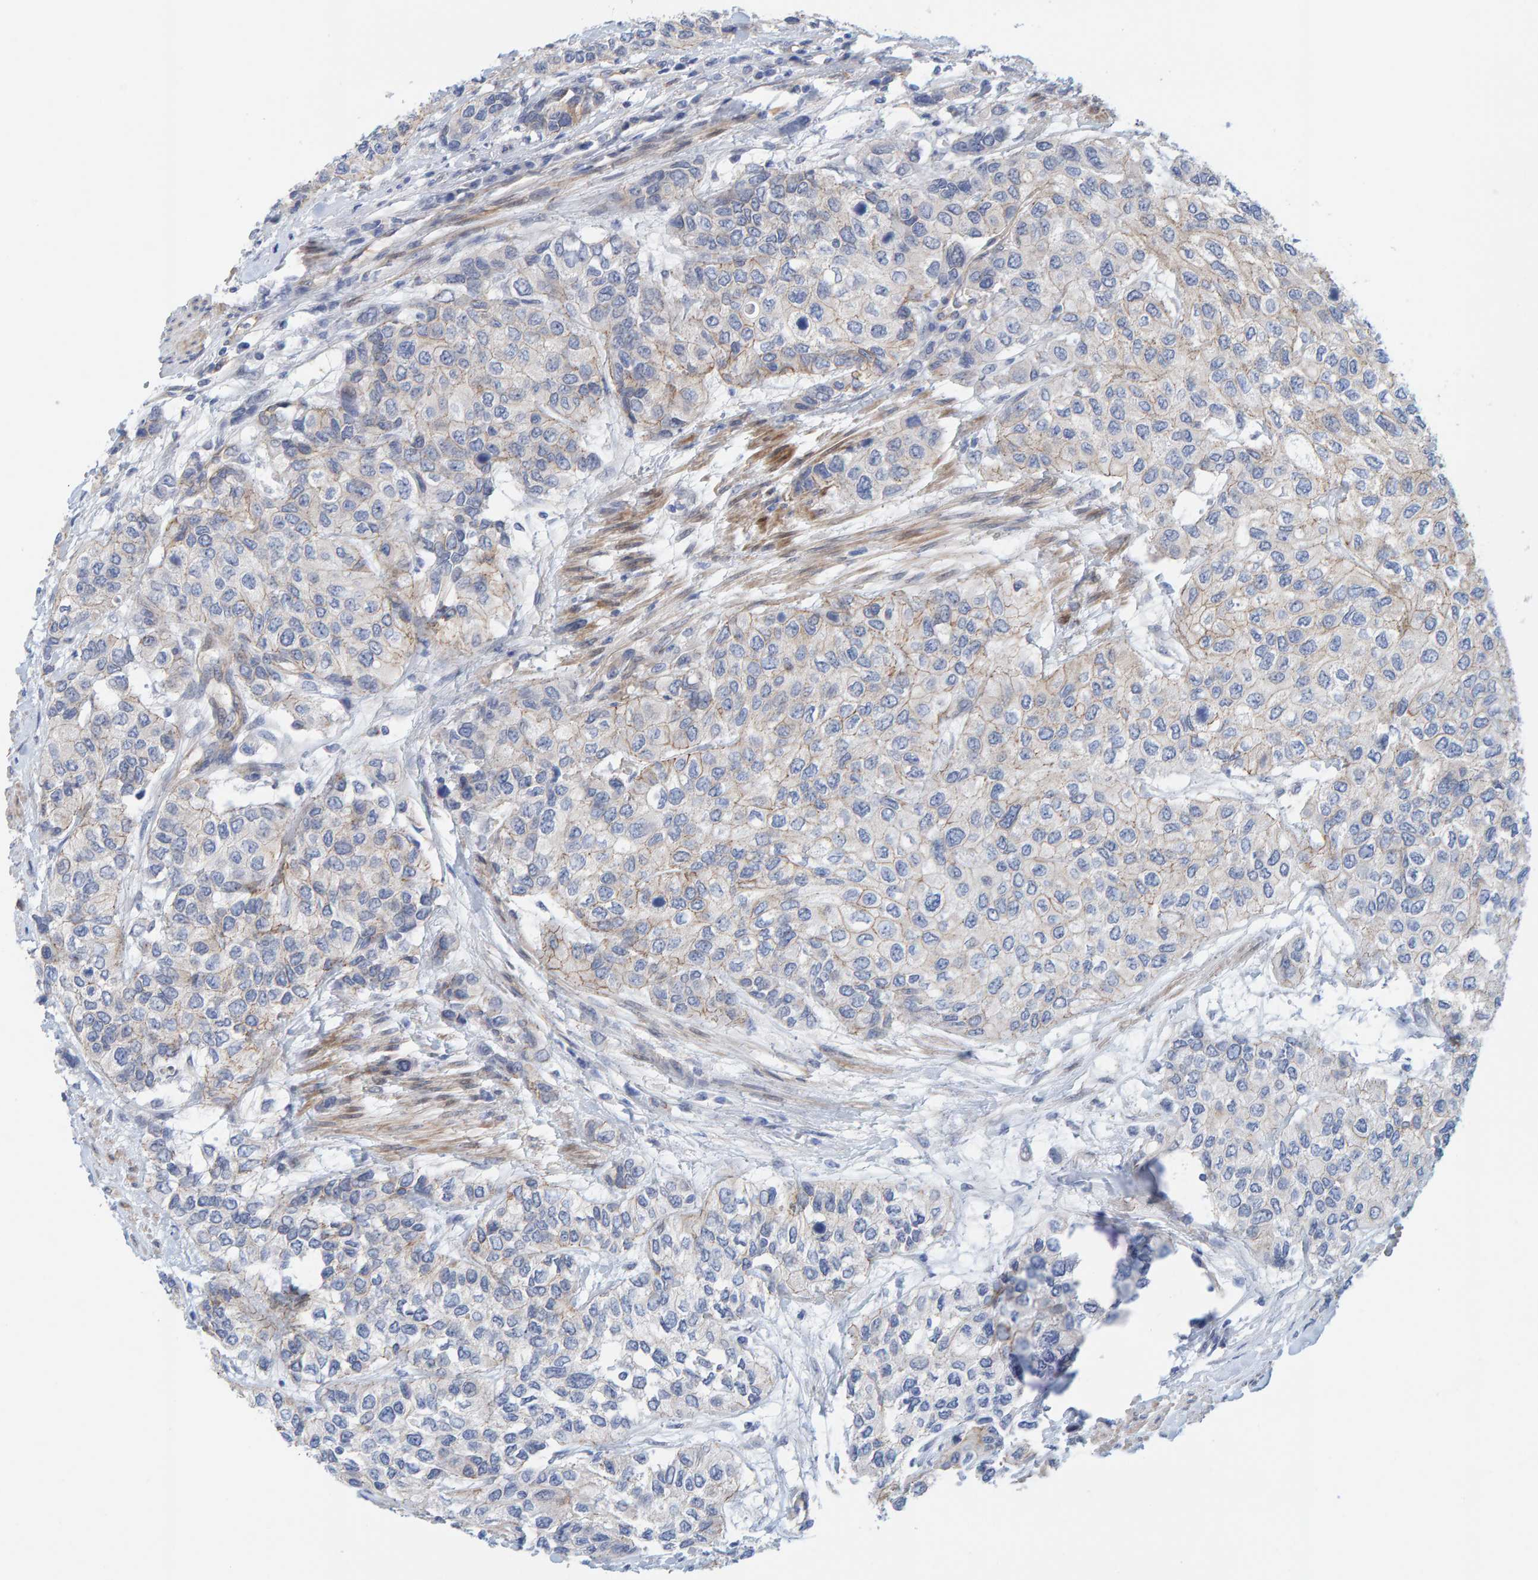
{"staining": {"intensity": "negative", "quantity": "none", "location": "none"}, "tissue": "urothelial cancer", "cell_type": "Tumor cells", "image_type": "cancer", "snomed": [{"axis": "morphology", "description": "Urothelial carcinoma, High grade"}, {"axis": "topography", "description": "Urinary bladder"}], "caption": "Tumor cells show no significant expression in high-grade urothelial carcinoma.", "gene": "KRBA2", "patient": {"sex": "female", "age": 56}}